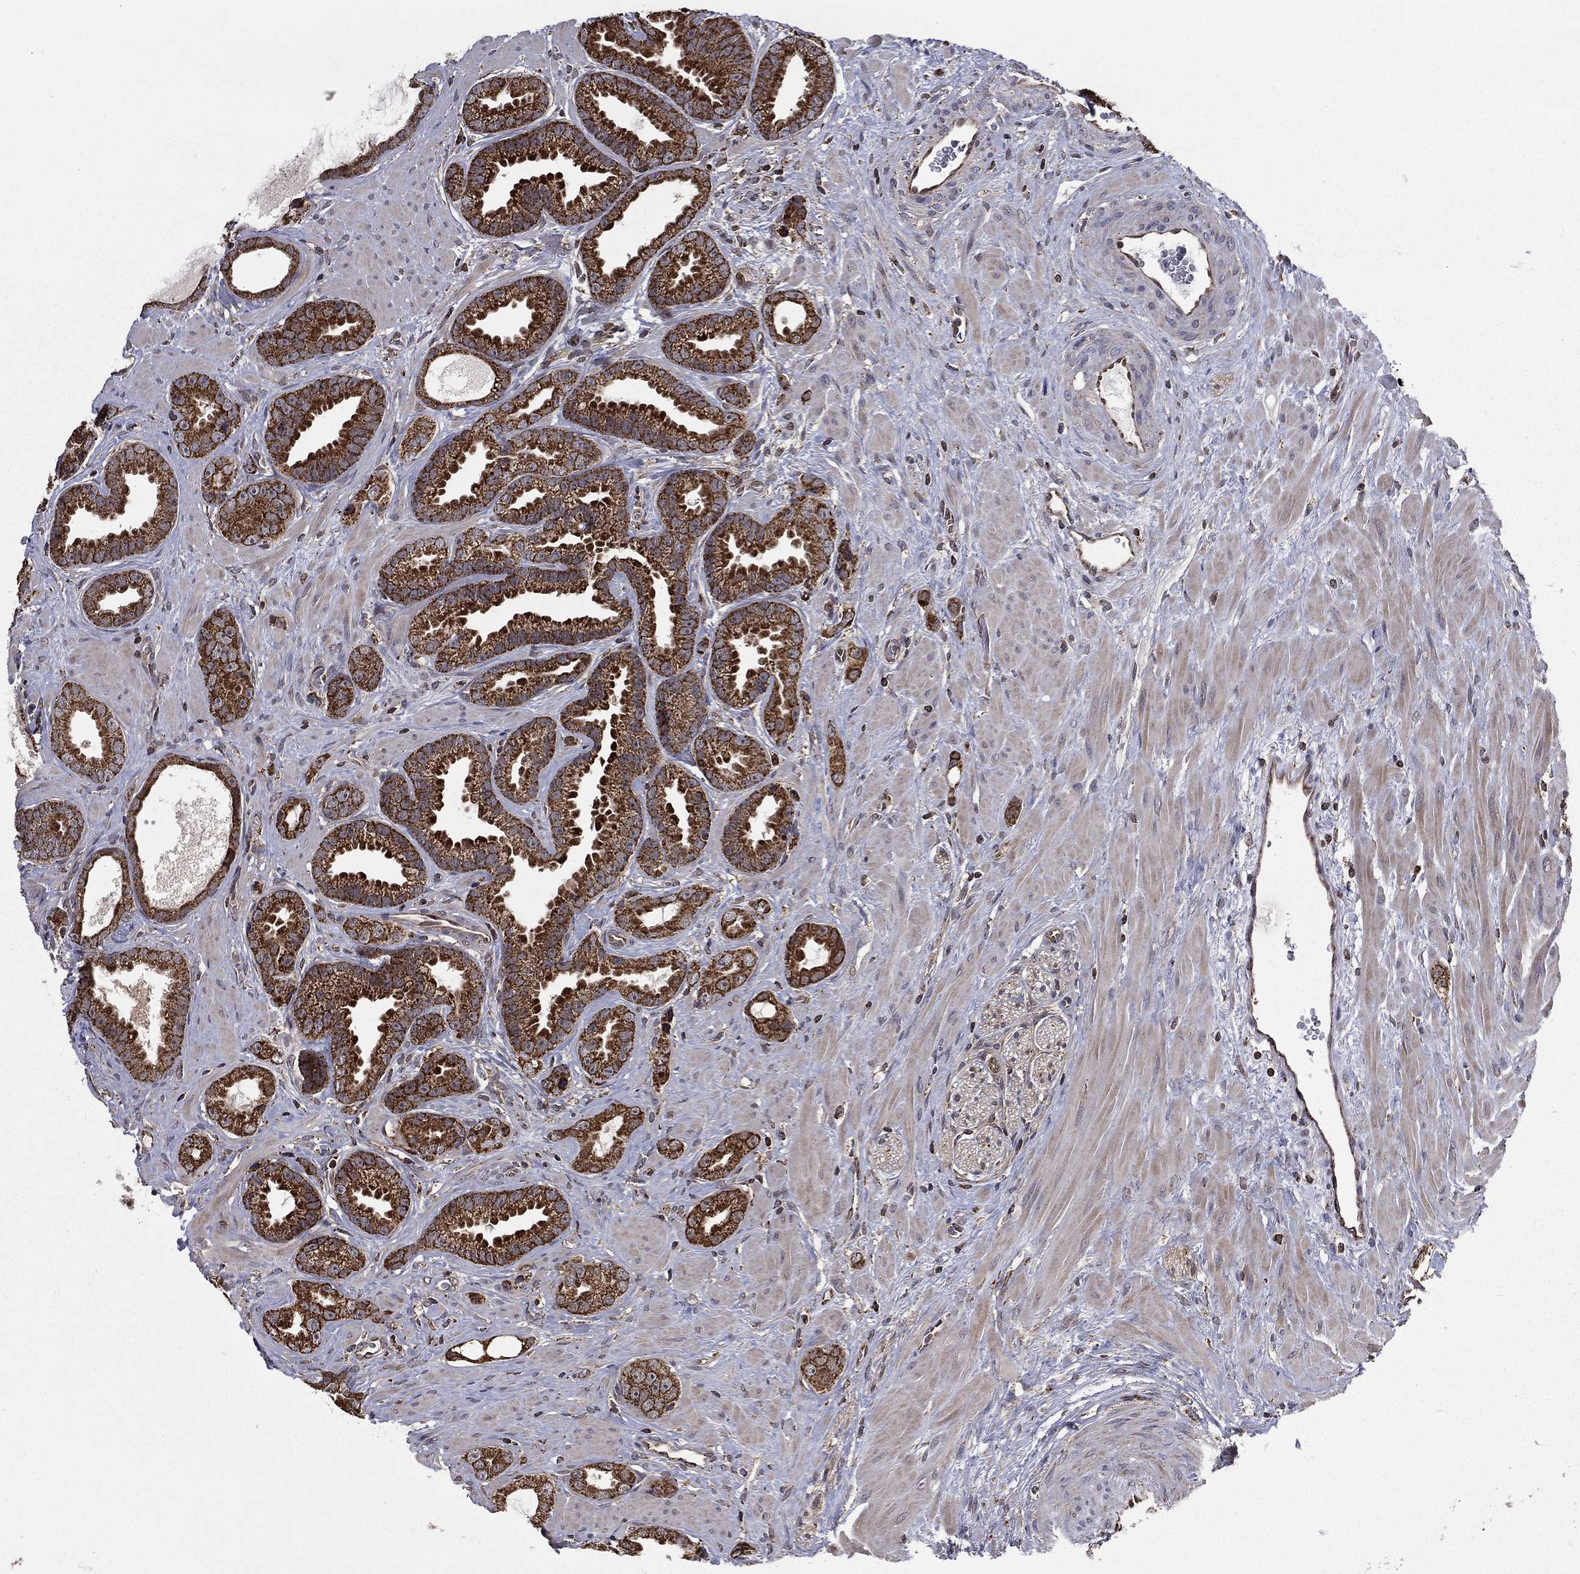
{"staining": {"intensity": "strong", "quantity": ">75%", "location": "cytoplasmic/membranous"}, "tissue": "prostate cancer", "cell_type": "Tumor cells", "image_type": "cancer", "snomed": [{"axis": "morphology", "description": "Adenocarcinoma, Low grade"}, {"axis": "topography", "description": "Prostate"}], "caption": "This is a photomicrograph of IHC staining of prostate cancer, which shows strong positivity in the cytoplasmic/membranous of tumor cells.", "gene": "RIGI", "patient": {"sex": "male", "age": 68}}